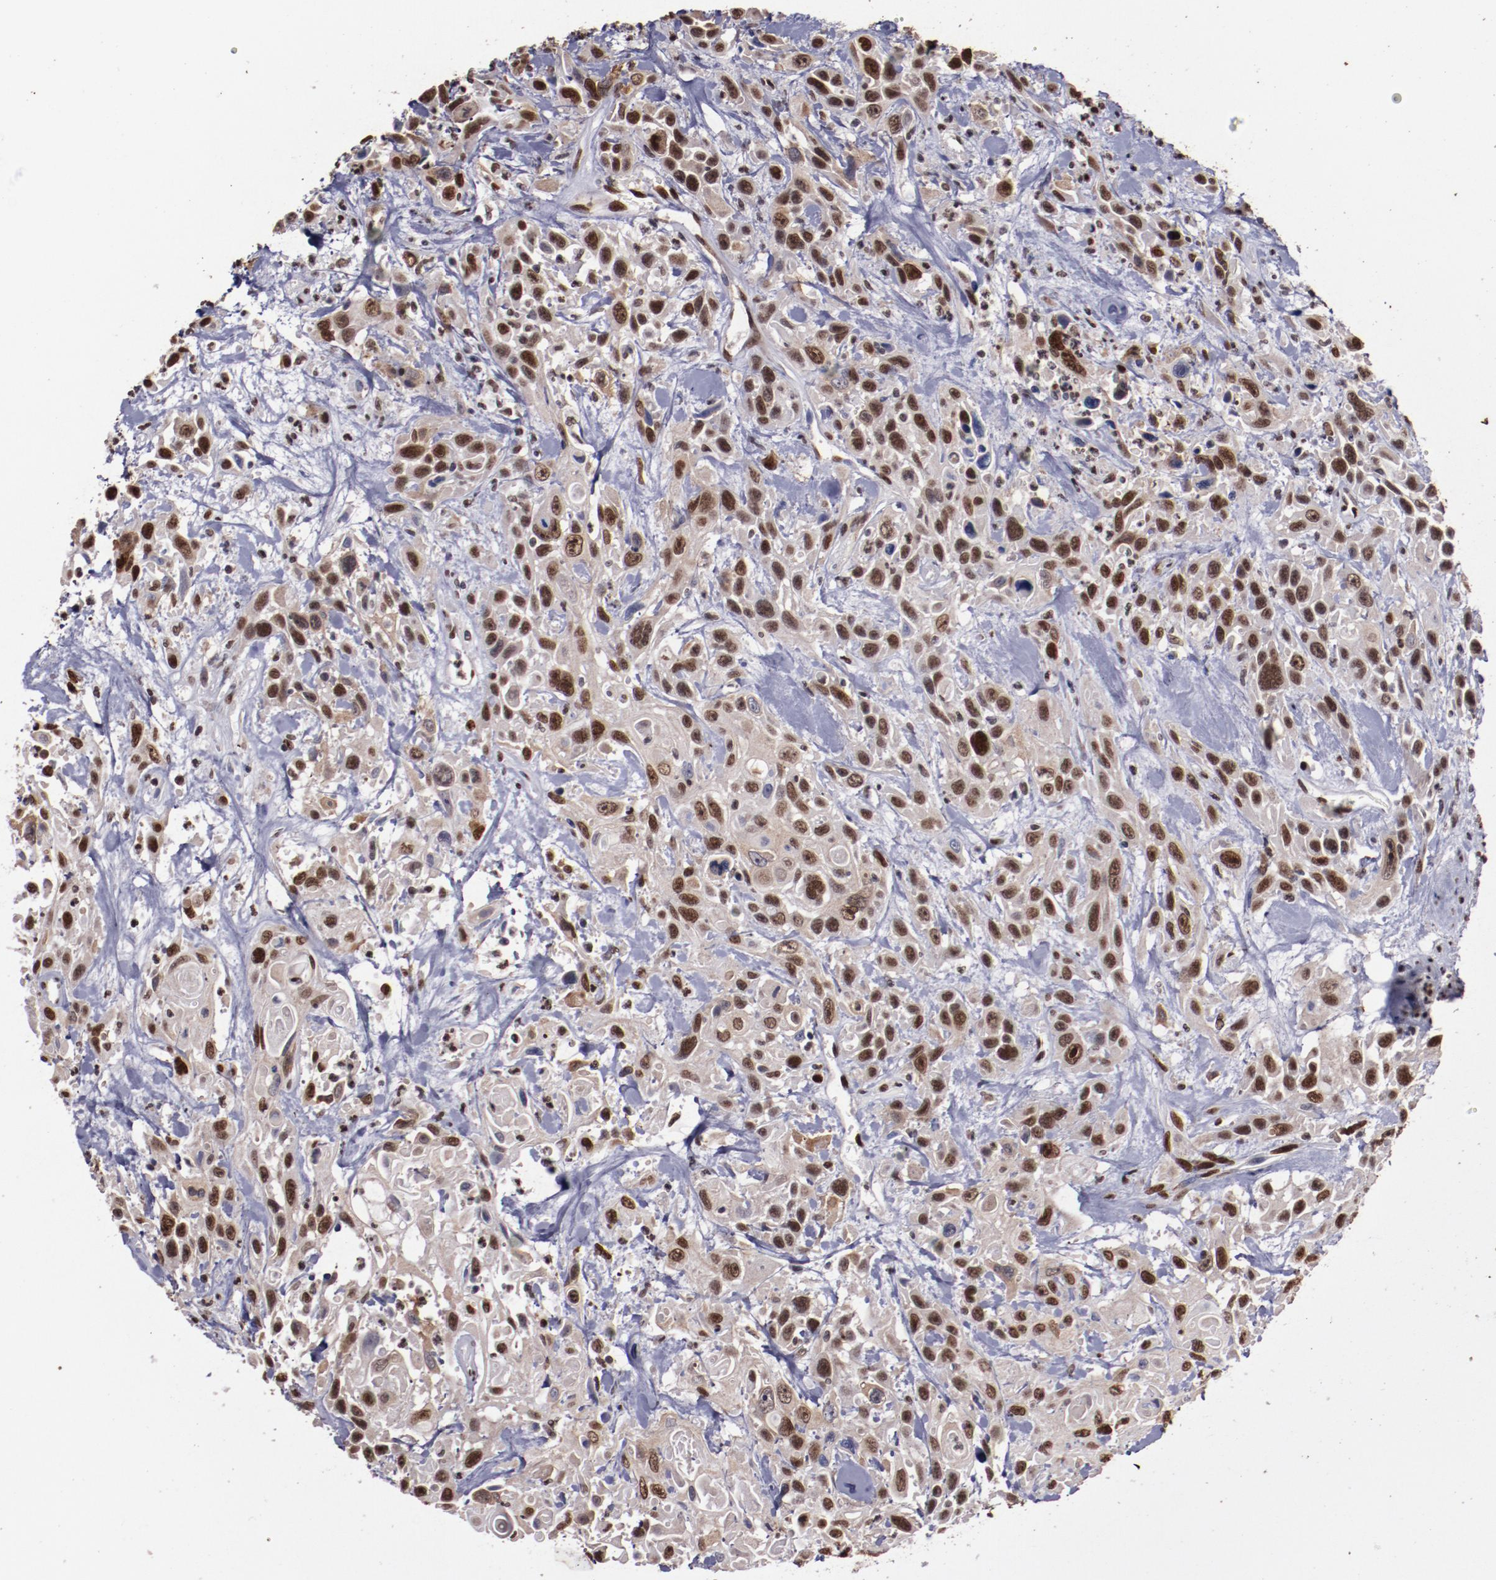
{"staining": {"intensity": "moderate", "quantity": ">75%", "location": "cytoplasmic/membranous,nuclear"}, "tissue": "urothelial cancer", "cell_type": "Tumor cells", "image_type": "cancer", "snomed": [{"axis": "morphology", "description": "Urothelial carcinoma, High grade"}, {"axis": "topography", "description": "Urinary bladder"}], "caption": "Protein staining demonstrates moderate cytoplasmic/membranous and nuclear positivity in about >75% of tumor cells in urothelial carcinoma (high-grade).", "gene": "APEX1", "patient": {"sex": "female", "age": 84}}